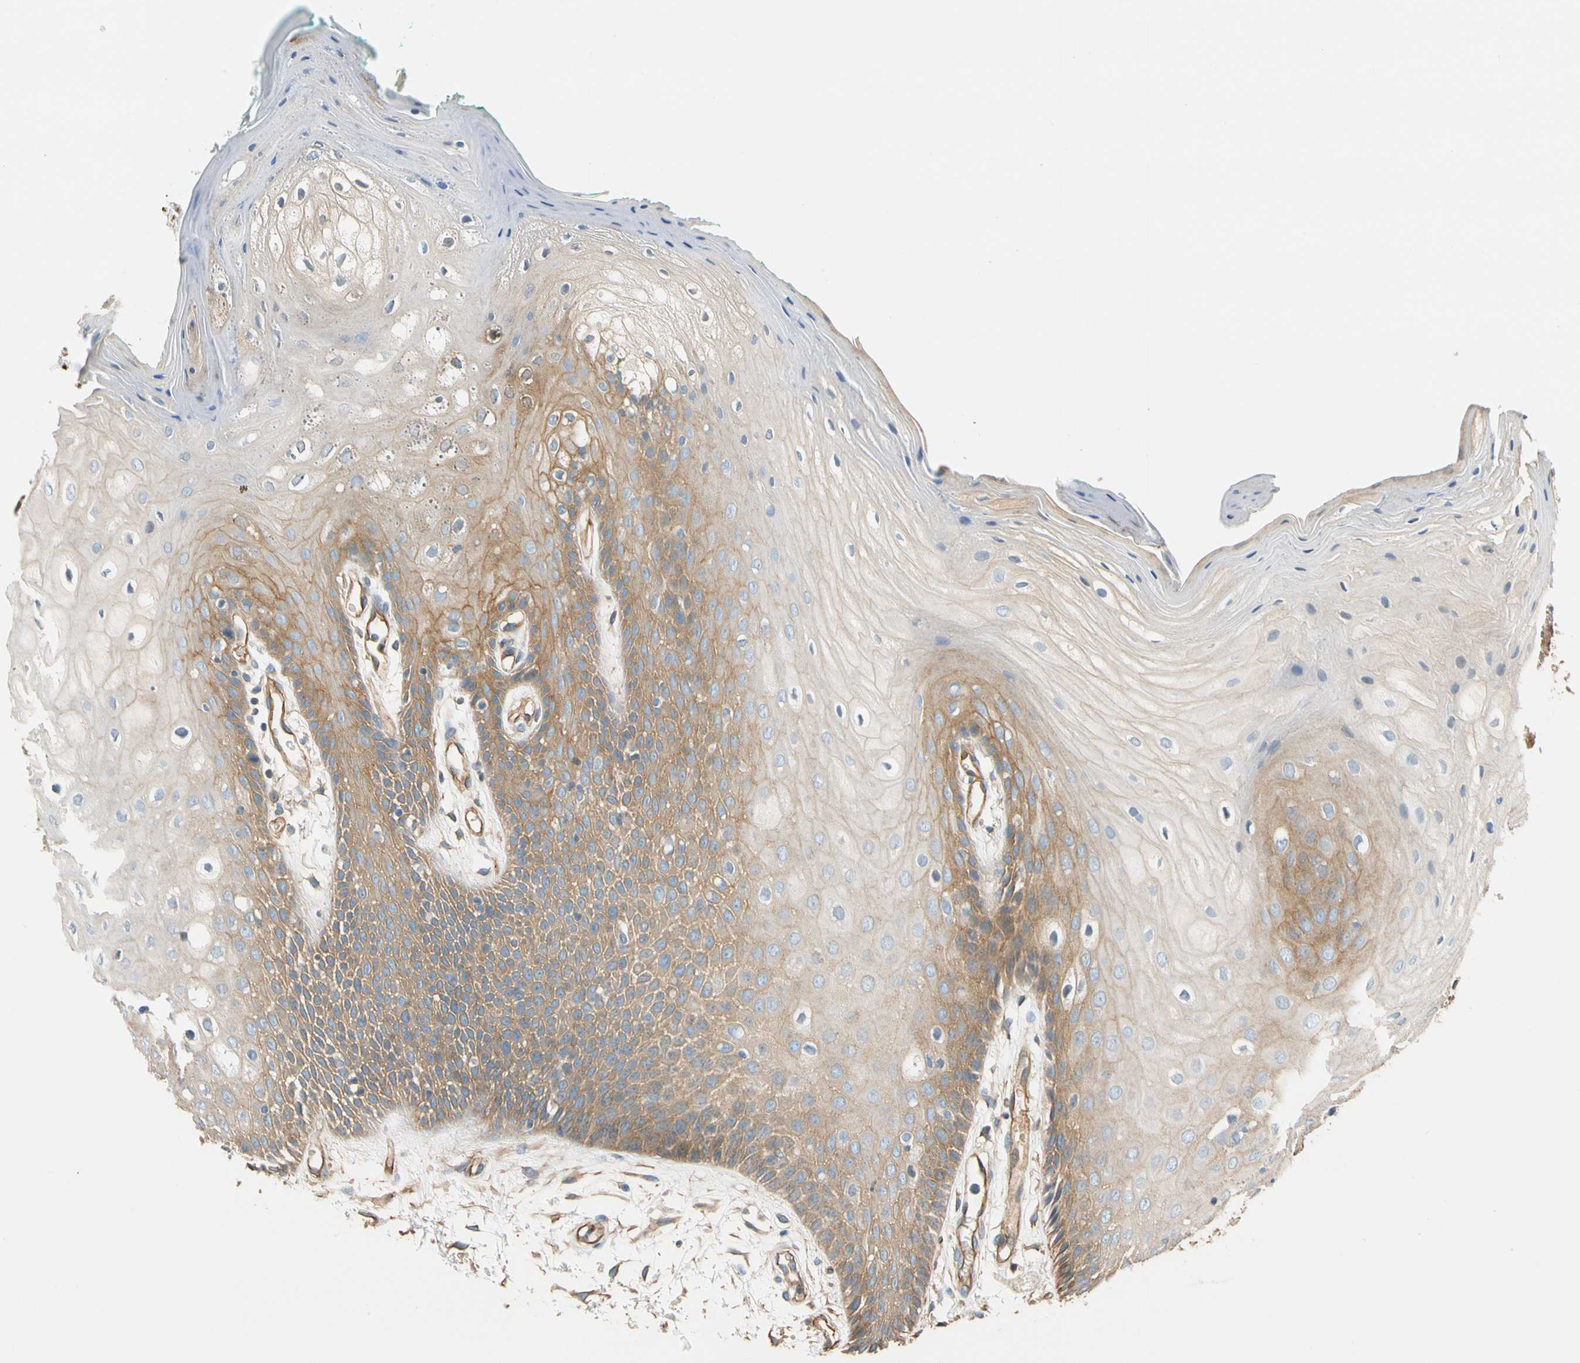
{"staining": {"intensity": "weak", "quantity": "<25%", "location": "cytoplasmic/membranous"}, "tissue": "oral mucosa", "cell_type": "Squamous epithelial cells", "image_type": "normal", "snomed": [{"axis": "morphology", "description": "Normal tissue, NOS"}, {"axis": "morphology", "description": "Squamous cell carcinoma, NOS"}, {"axis": "topography", "description": "Skeletal muscle"}, {"axis": "topography", "description": "Oral tissue"}, {"axis": "topography", "description": "Head-Neck"}], "caption": "Protein analysis of normal oral mucosa reveals no significant positivity in squamous epithelial cells. (Brightfield microscopy of DAB immunohistochemistry (IHC) at high magnification).", "gene": "SPTAN1", "patient": {"sex": "female", "age": 84}}